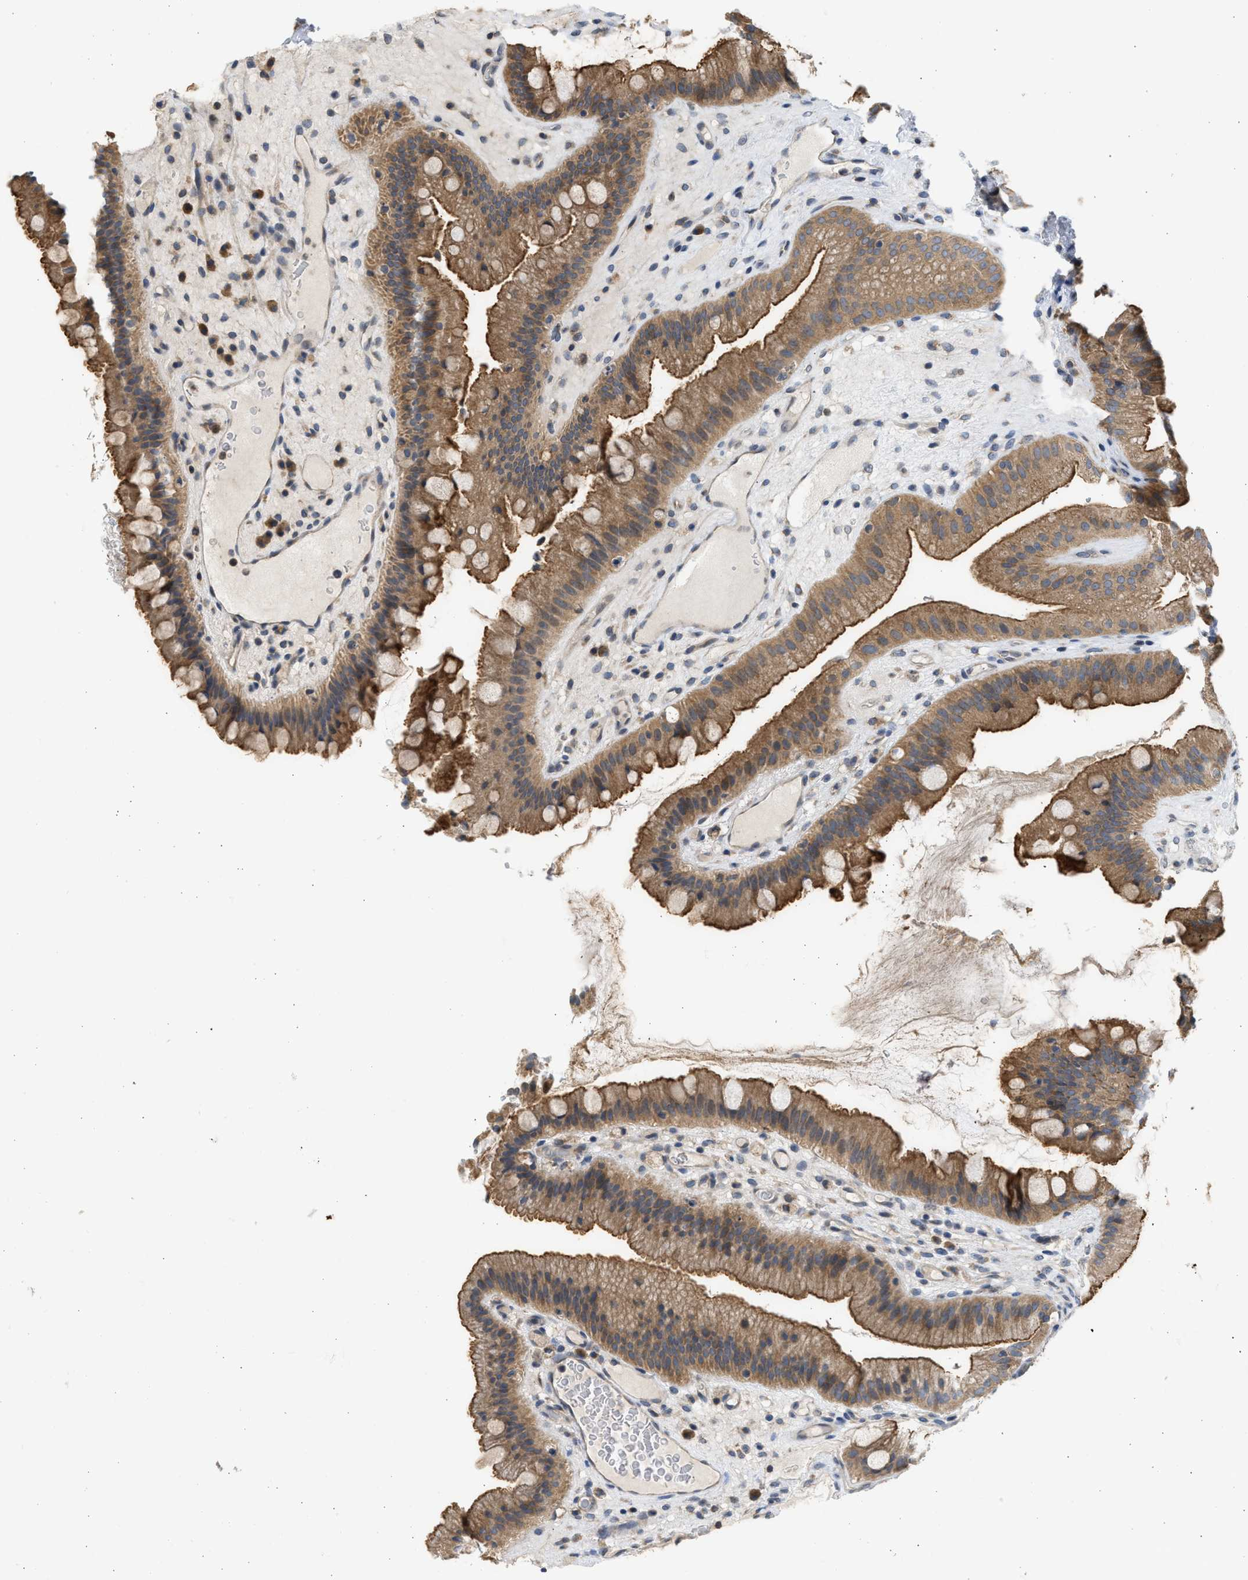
{"staining": {"intensity": "strong", "quantity": ">75%", "location": "cytoplasmic/membranous"}, "tissue": "gallbladder", "cell_type": "Glandular cells", "image_type": "normal", "snomed": [{"axis": "morphology", "description": "Normal tissue, NOS"}, {"axis": "topography", "description": "Gallbladder"}], "caption": "High-magnification brightfield microscopy of unremarkable gallbladder stained with DAB (brown) and counterstained with hematoxylin (blue). glandular cells exhibit strong cytoplasmic/membranous positivity is present in approximately>75% of cells.", "gene": "CYP1A1", "patient": {"sex": "male", "age": 49}}